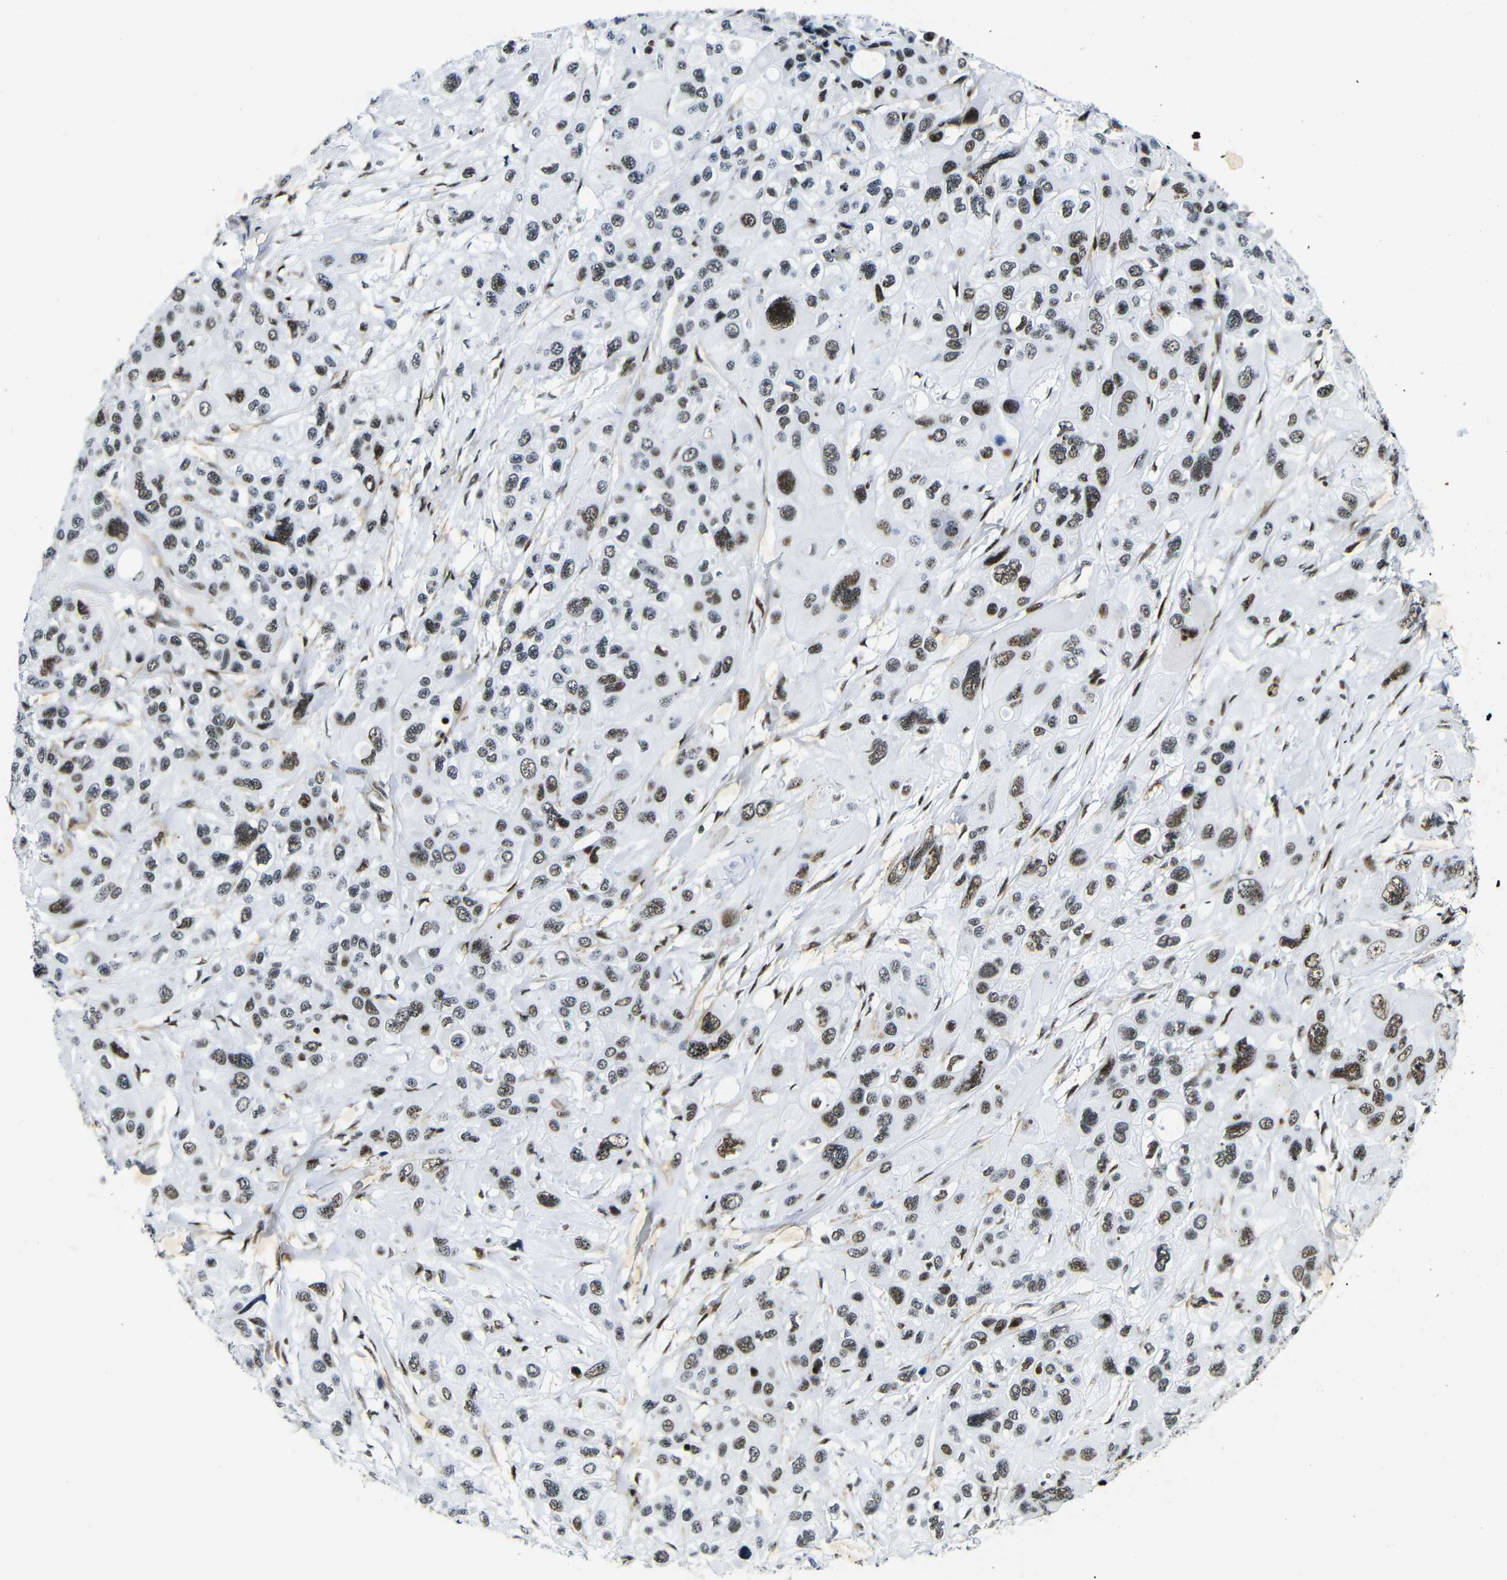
{"staining": {"intensity": "strong", "quantity": "25%-75%", "location": "nuclear"}, "tissue": "pancreatic cancer", "cell_type": "Tumor cells", "image_type": "cancer", "snomed": [{"axis": "morphology", "description": "Adenocarcinoma, NOS"}, {"axis": "topography", "description": "Pancreas"}], "caption": "IHC staining of adenocarcinoma (pancreatic), which displays high levels of strong nuclear positivity in about 25%-75% of tumor cells indicating strong nuclear protein positivity. The staining was performed using DAB (brown) for protein detection and nuclei were counterstained in hematoxylin (blue).", "gene": "SRSF1", "patient": {"sex": "male", "age": 73}}